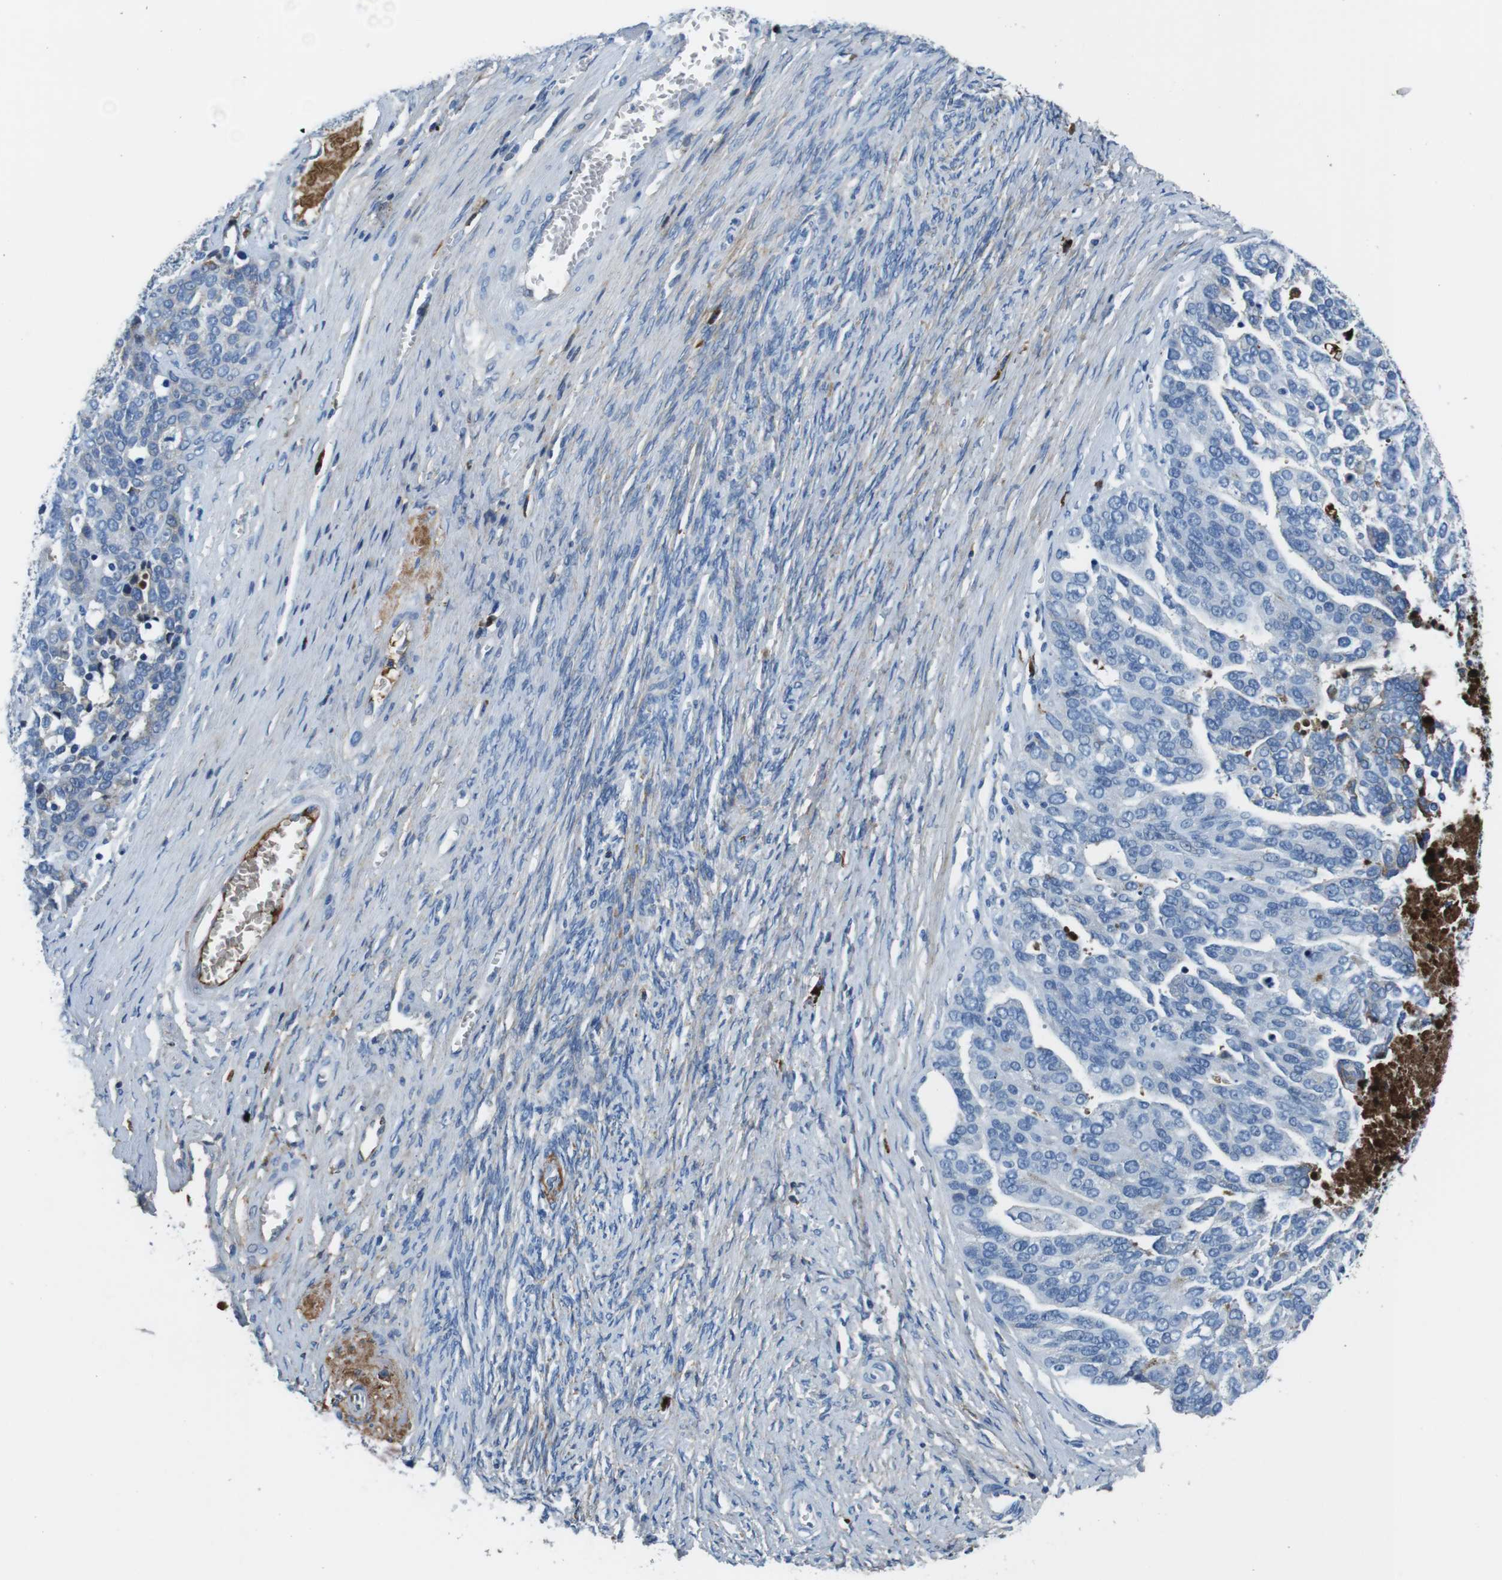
{"staining": {"intensity": "negative", "quantity": "none", "location": "none"}, "tissue": "ovarian cancer", "cell_type": "Tumor cells", "image_type": "cancer", "snomed": [{"axis": "morphology", "description": "Cystadenocarcinoma, serous, NOS"}, {"axis": "topography", "description": "Ovary"}], "caption": "Image shows no significant protein positivity in tumor cells of serous cystadenocarcinoma (ovarian). The staining is performed using DAB (3,3'-diaminobenzidine) brown chromogen with nuclei counter-stained in using hematoxylin.", "gene": "IGKC", "patient": {"sex": "female", "age": 44}}